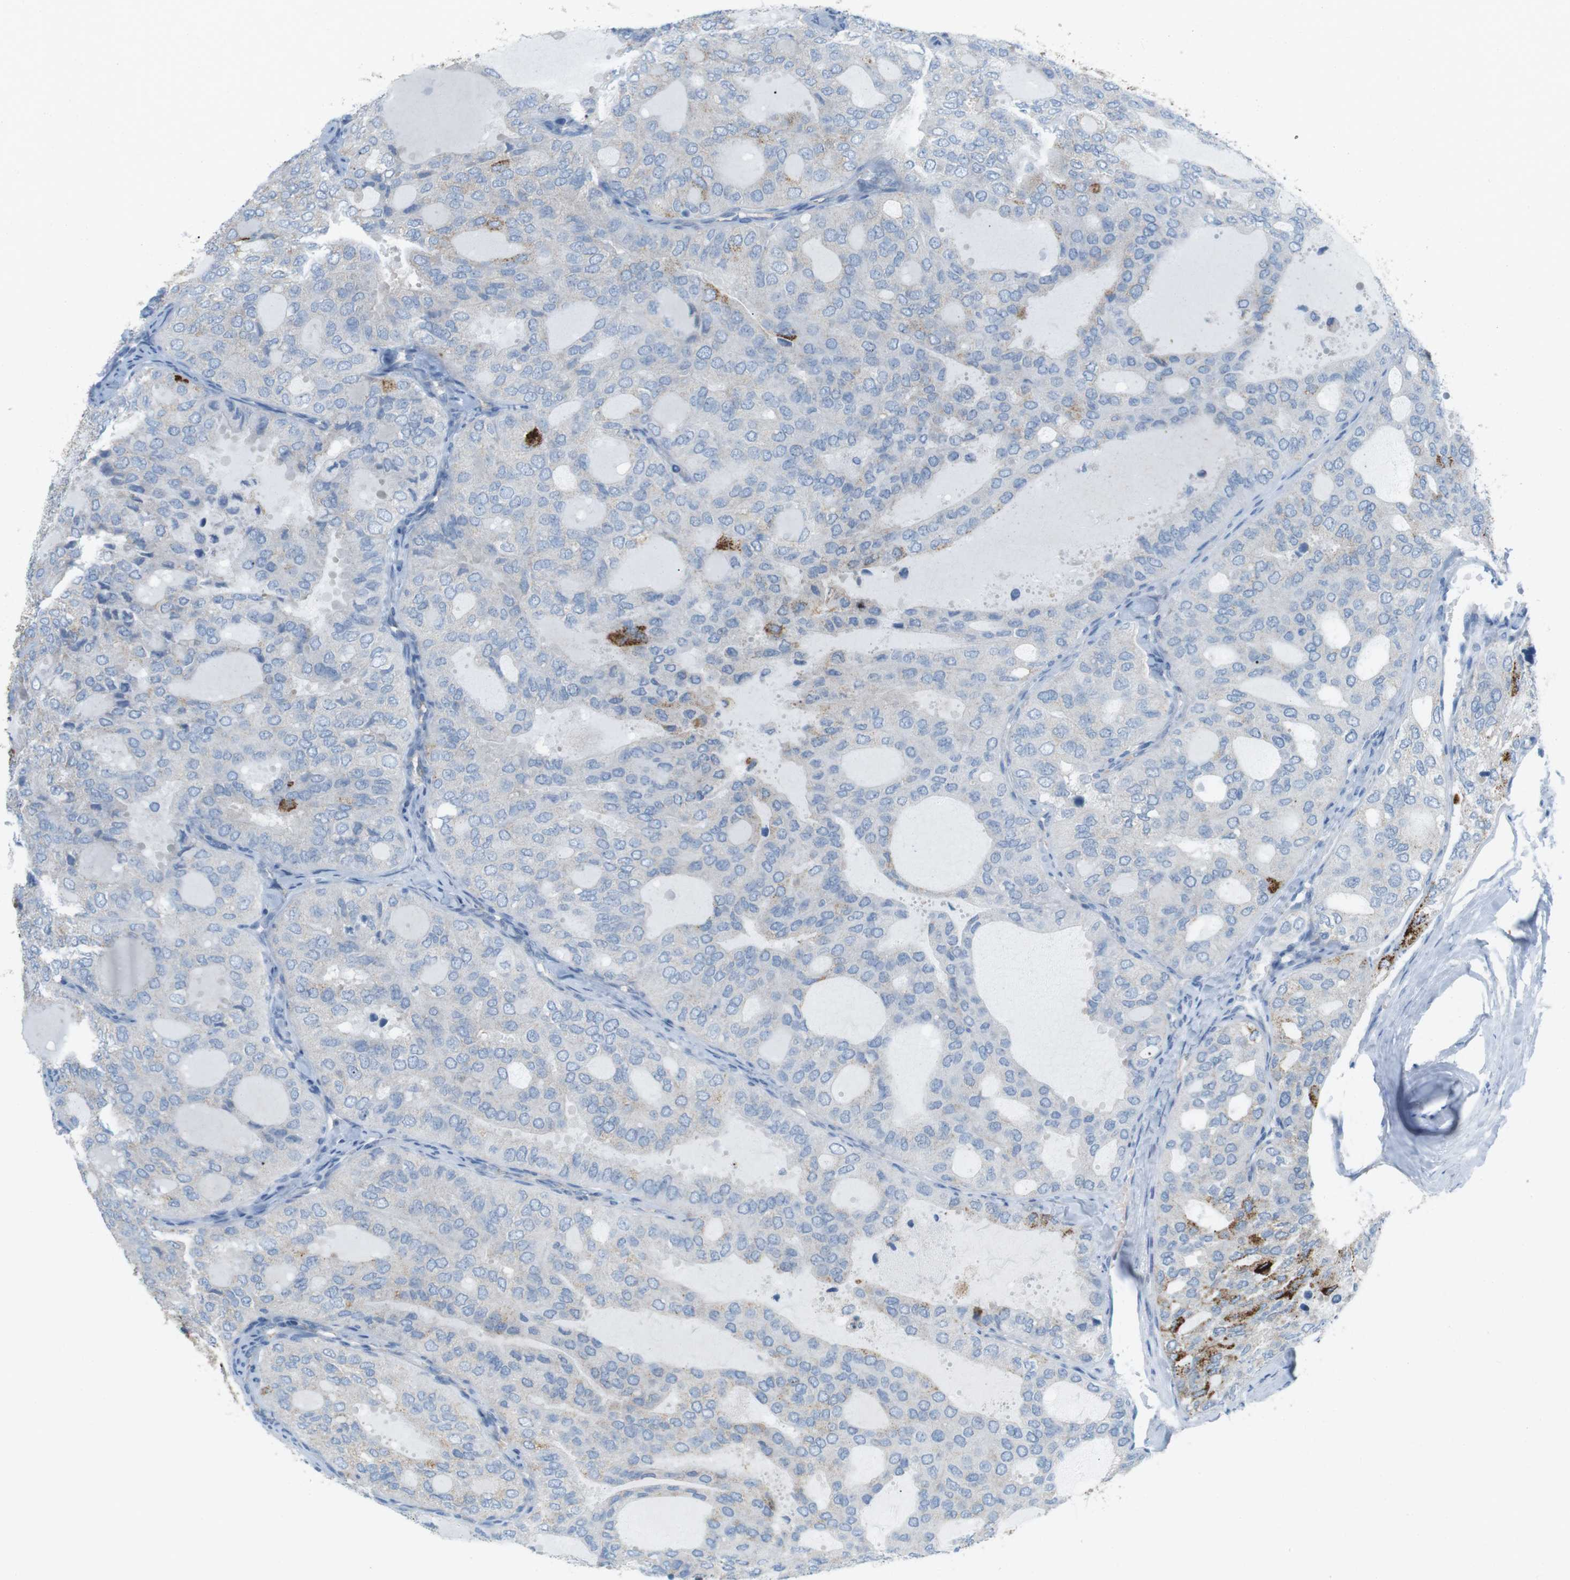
{"staining": {"intensity": "moderate", "quantity": "<25%", "location": "cytoplasmic/membranous"}, "tissue": "thyroid cancer", "cell_type": "Tumor cells", "image_type": "cancer", "snomed": [{"axis": "morphology", "description": "Follicular adenoma carcinoma, NOS"}, {"axis": "topography", "description": "Thyroid gland"}], "caption": "DAB (3,3'-diaminobenzidine) immunohistochemical staining of human thyroid cancer displays moderate cytoplasmic/membranous protein expression in about <25% of tumor cells. The staining was performed using DAB (3,3'-diaminobenzidine) to visualize the protein expression in brown, while the nuclei were stained in blue with hematoxylin (Magnification: 20x).", "gene": "VAMP1", "patient": {"sex": "male", "age": 75}}